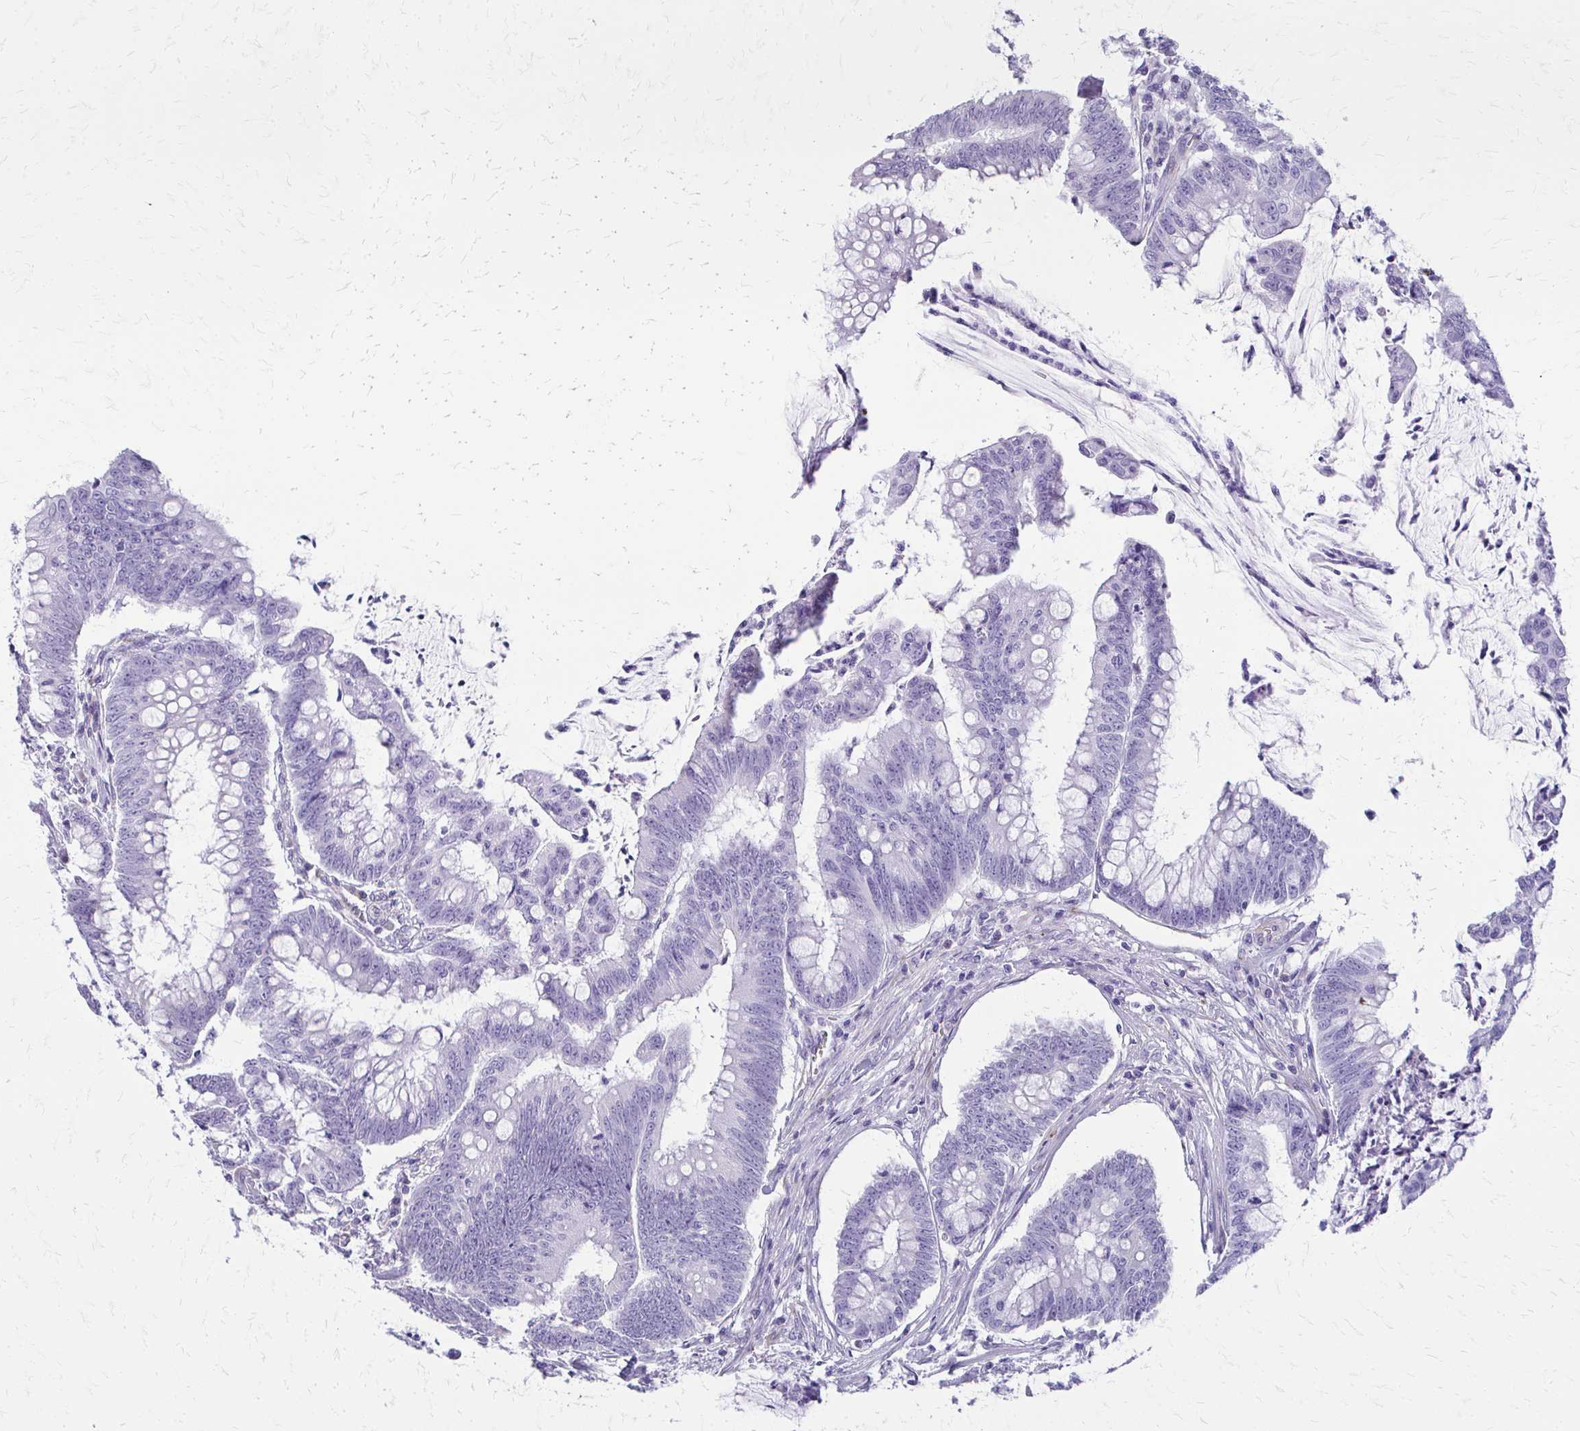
{"staining": {"intensity": "negative", "quantity": "none", "location": "none"}, "tissue": "colorectal cancer", "cell_type": "Tumor cells", "image_type": "cancer", "snomed": [{"axis": "morphology", "description": "Adenocarcinoma, NOS"}, {"axis": "topography", "description": "Colon"}], "caption": "Tumor cells are negative for brown protein staining in colorectal adenocarcinoma.", "gene": "TRIM6", "patient": {"sex": "male", "age": 62}}